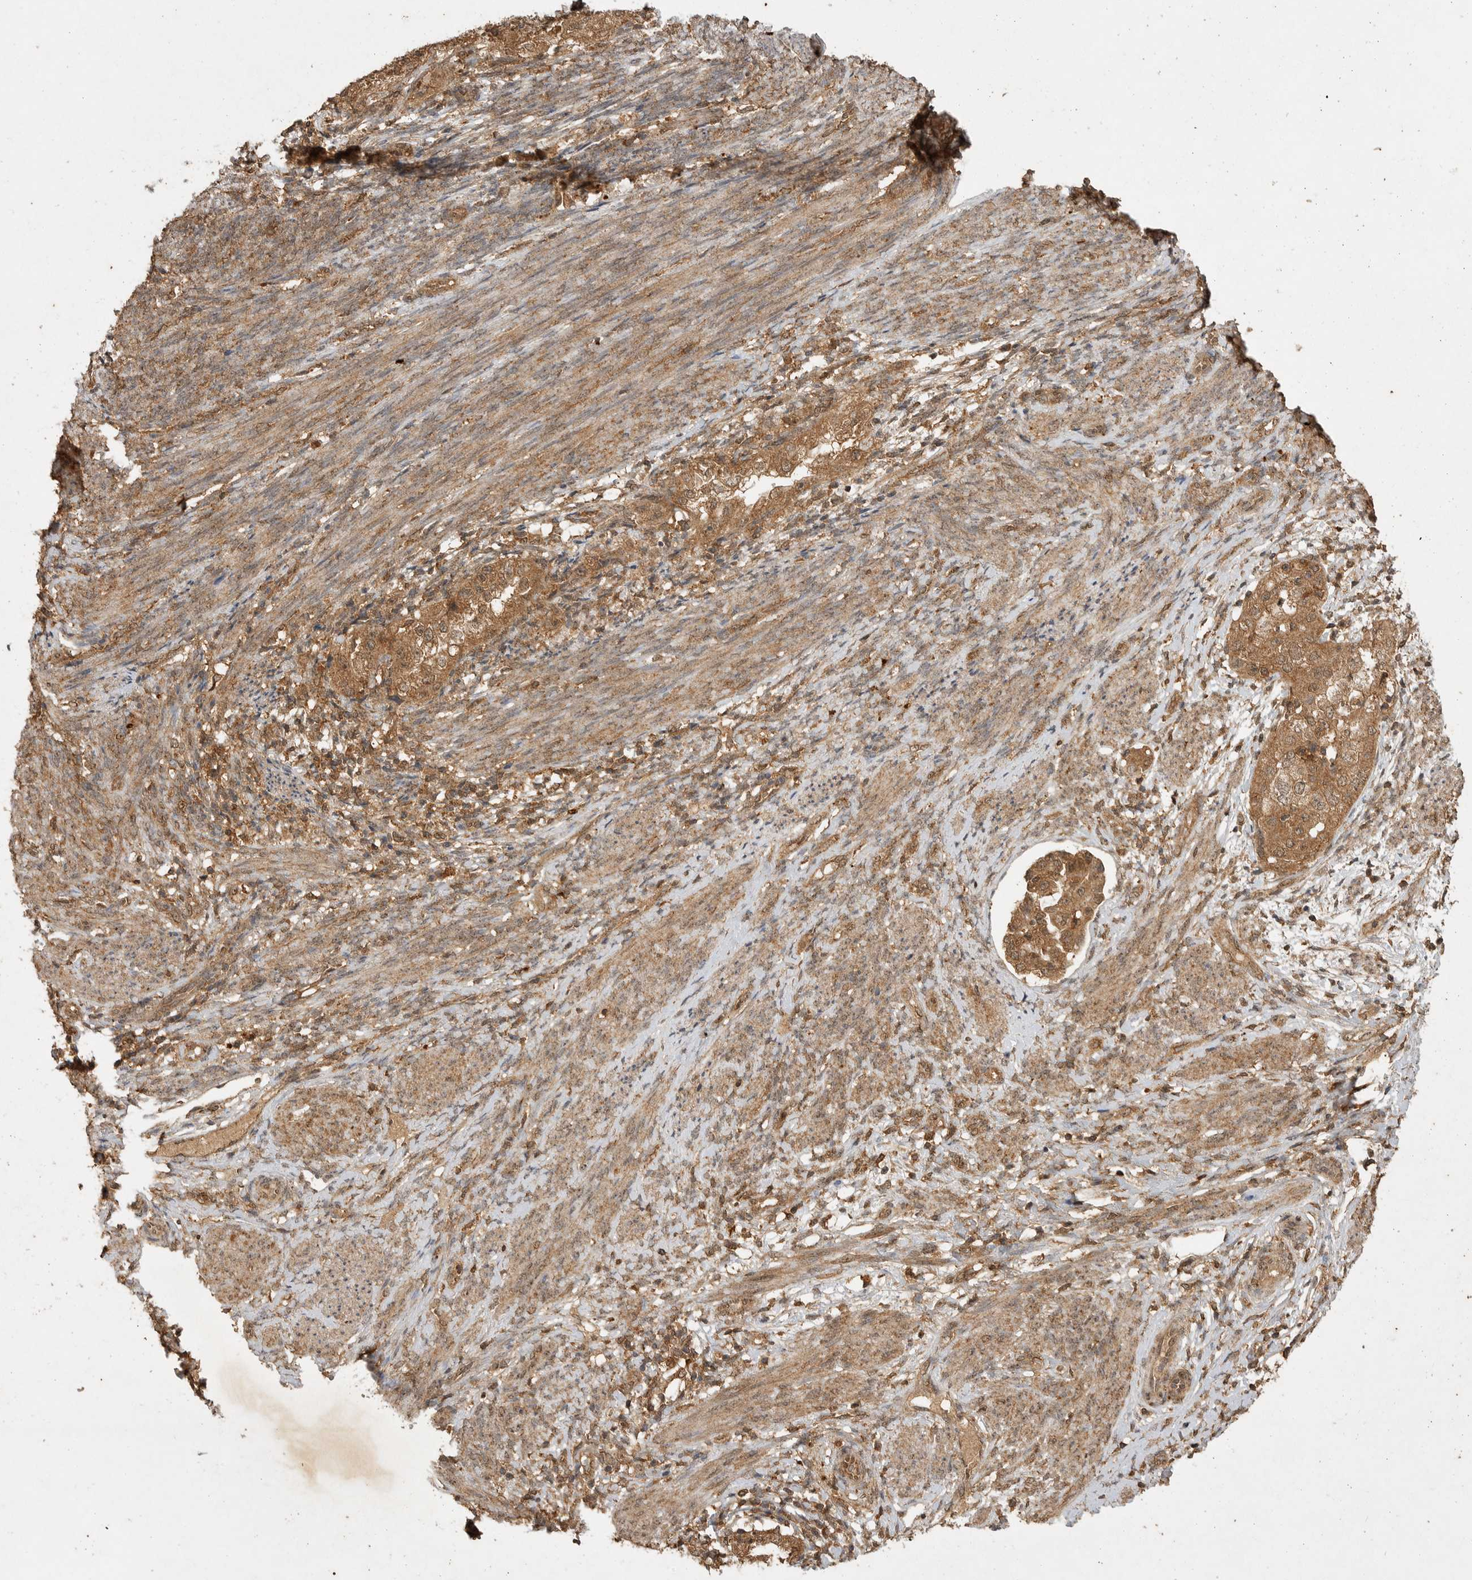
{"staining": {"intensity": "moderate", "quantity": ">75%", "location": "cytoplasmic/membranous,nuclear"}, "tissue": "endometrial cancer", "cell_type": "Tumor cells", "image_type": "cancer", "snomed": [{"axis": "morphology", "description": "Adenocarcinoma, NOS"}, {"axis": "topography", "description": "Endometrium"}], "caption": "IHC (DAB) staining of human adenocarcinoma (endometrial) exhibits moderate cytoplasmic/membranous and nuclear protein expression in about >75% of tumor cells.", "gene": "ICOSLG", "patient": {"sex": "female", "age": 85}}